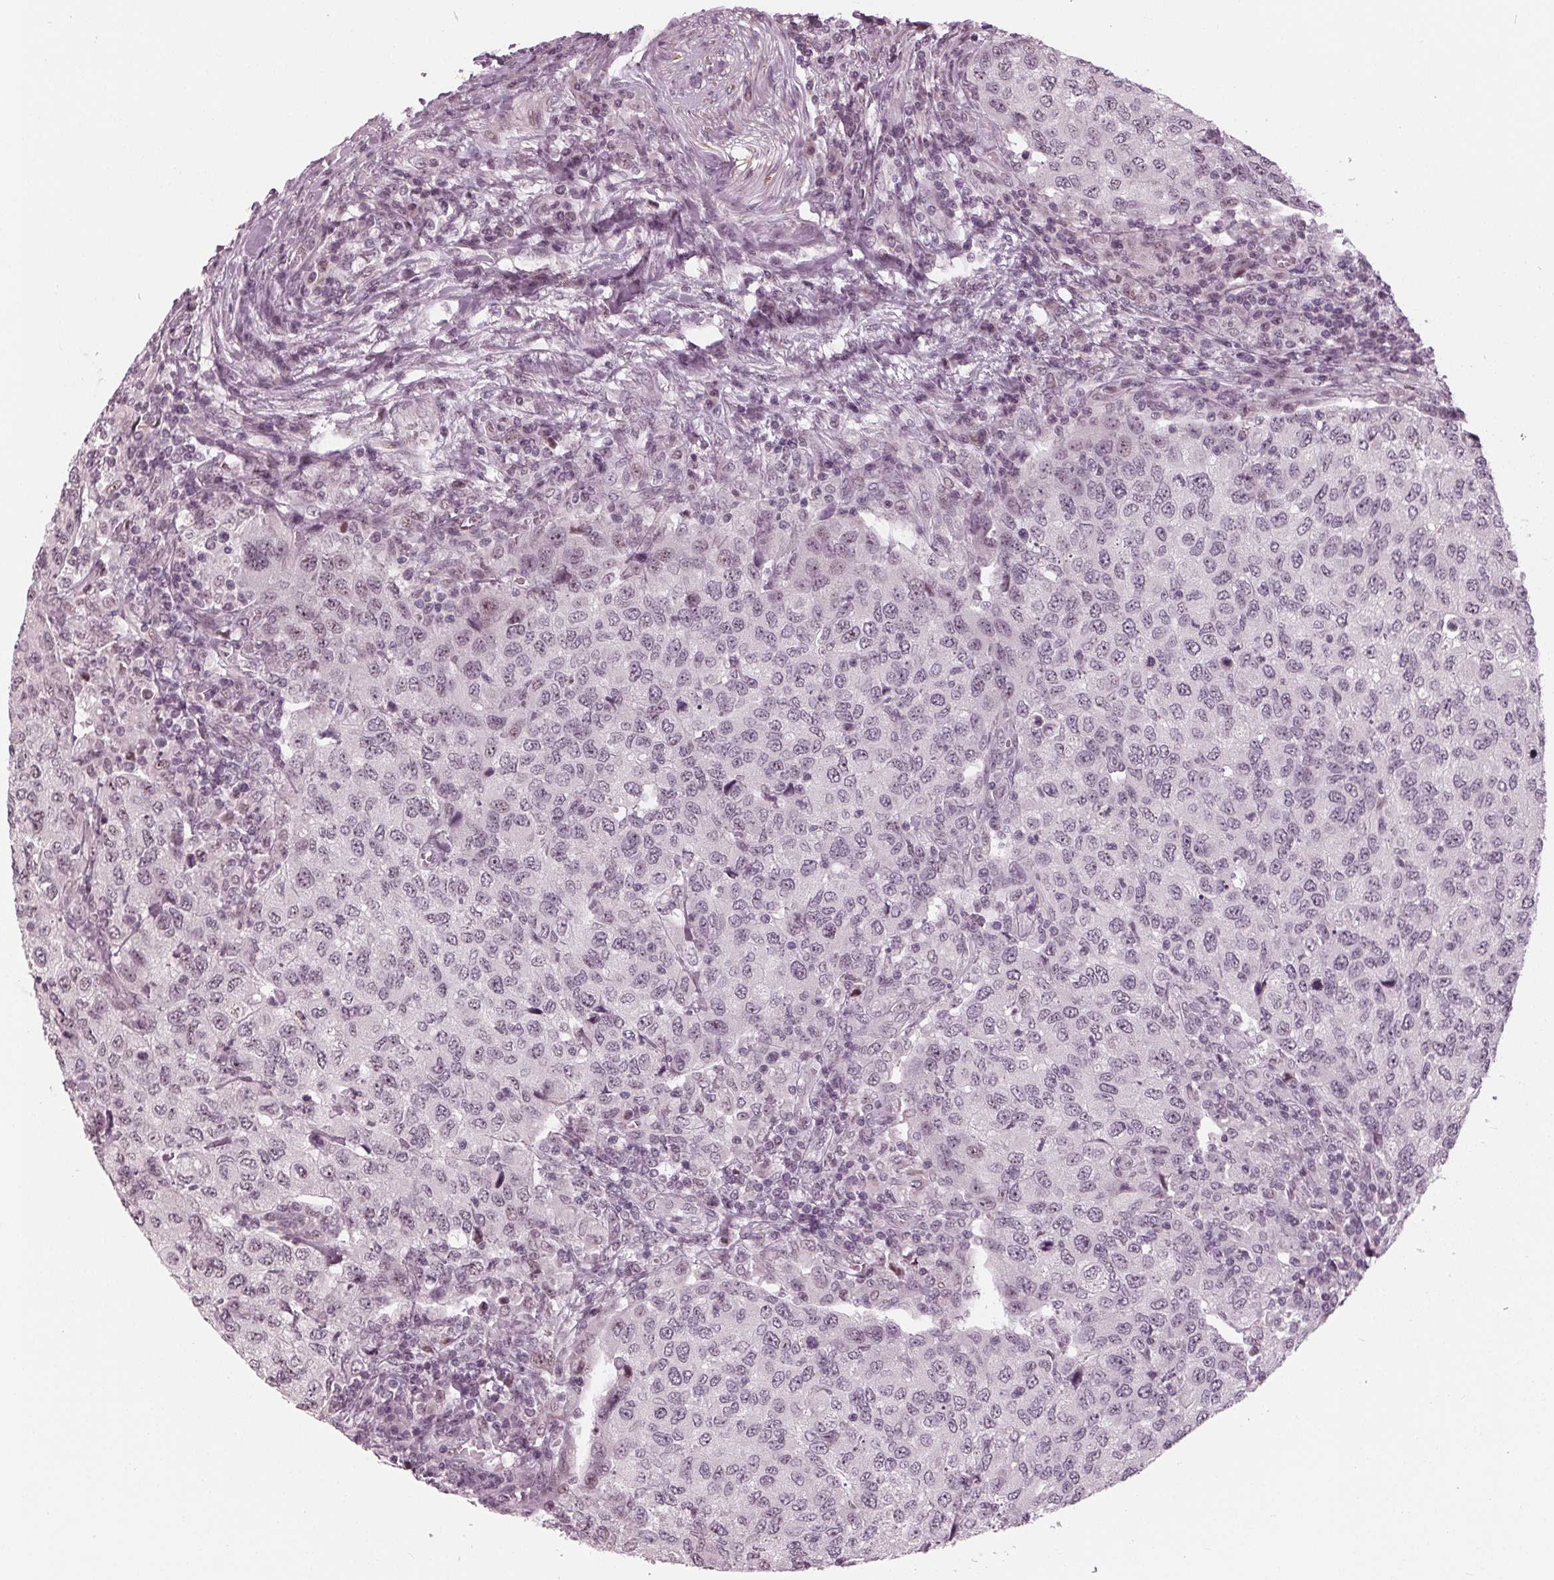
{"staining": {"intensity": "negative", "quantity": "none", "location": "none"}, "tissue": "urothelial cancer", "cell_type": "Tumor cells", "image_type": "cancer", "snomed": [{"axis": "morphology", "description": "Urothelial carcinoma, High grade"}, {"axis": "topography", "description": "Urinary bladder"}], "caption": "There is no significant staining in tumor cells of high-grade urothelial carcinoma.", "gene": "ADPRHL1", "patient": {"sex": "female", "age": 78}}